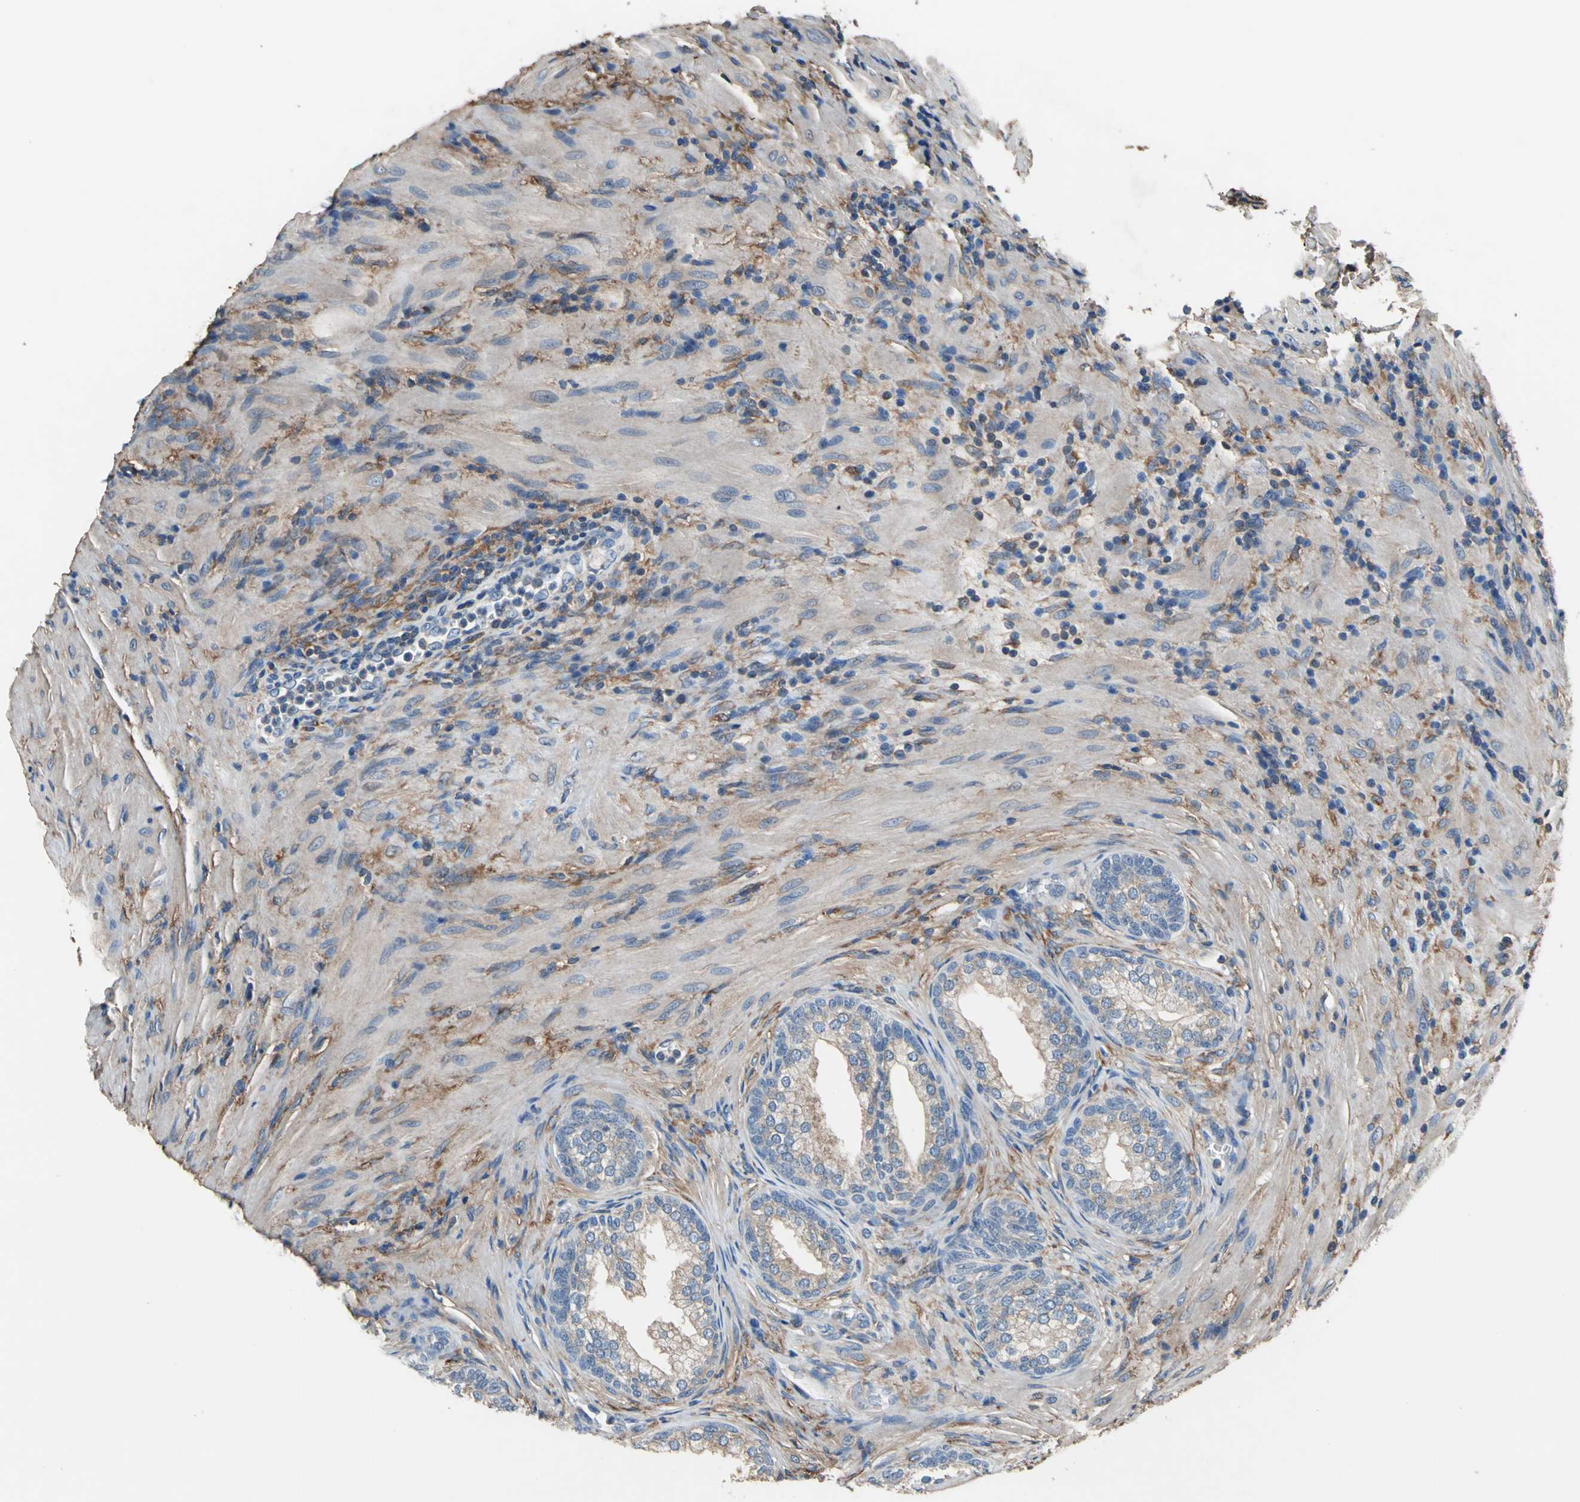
{"staining": {"intensity": "weak", "quantity": ">75%", "location": "cytoplasmic/membranous"}, "tissue": "prostate", "cell_type": "Glandular cells", "image_type": "normal", "snomed": [{"axis": "morphology", "description": "Normal tissue, NOS"}, {"axis": "topography", "description": "Prostate"}], "caption": "Protein analysis of unremarkable prostate reveals weak cytoplasmic/membranous staining in about >75% of glandular cells.", "gene": "PRKCA", "patient": {"sex": "male", "age": 76}}